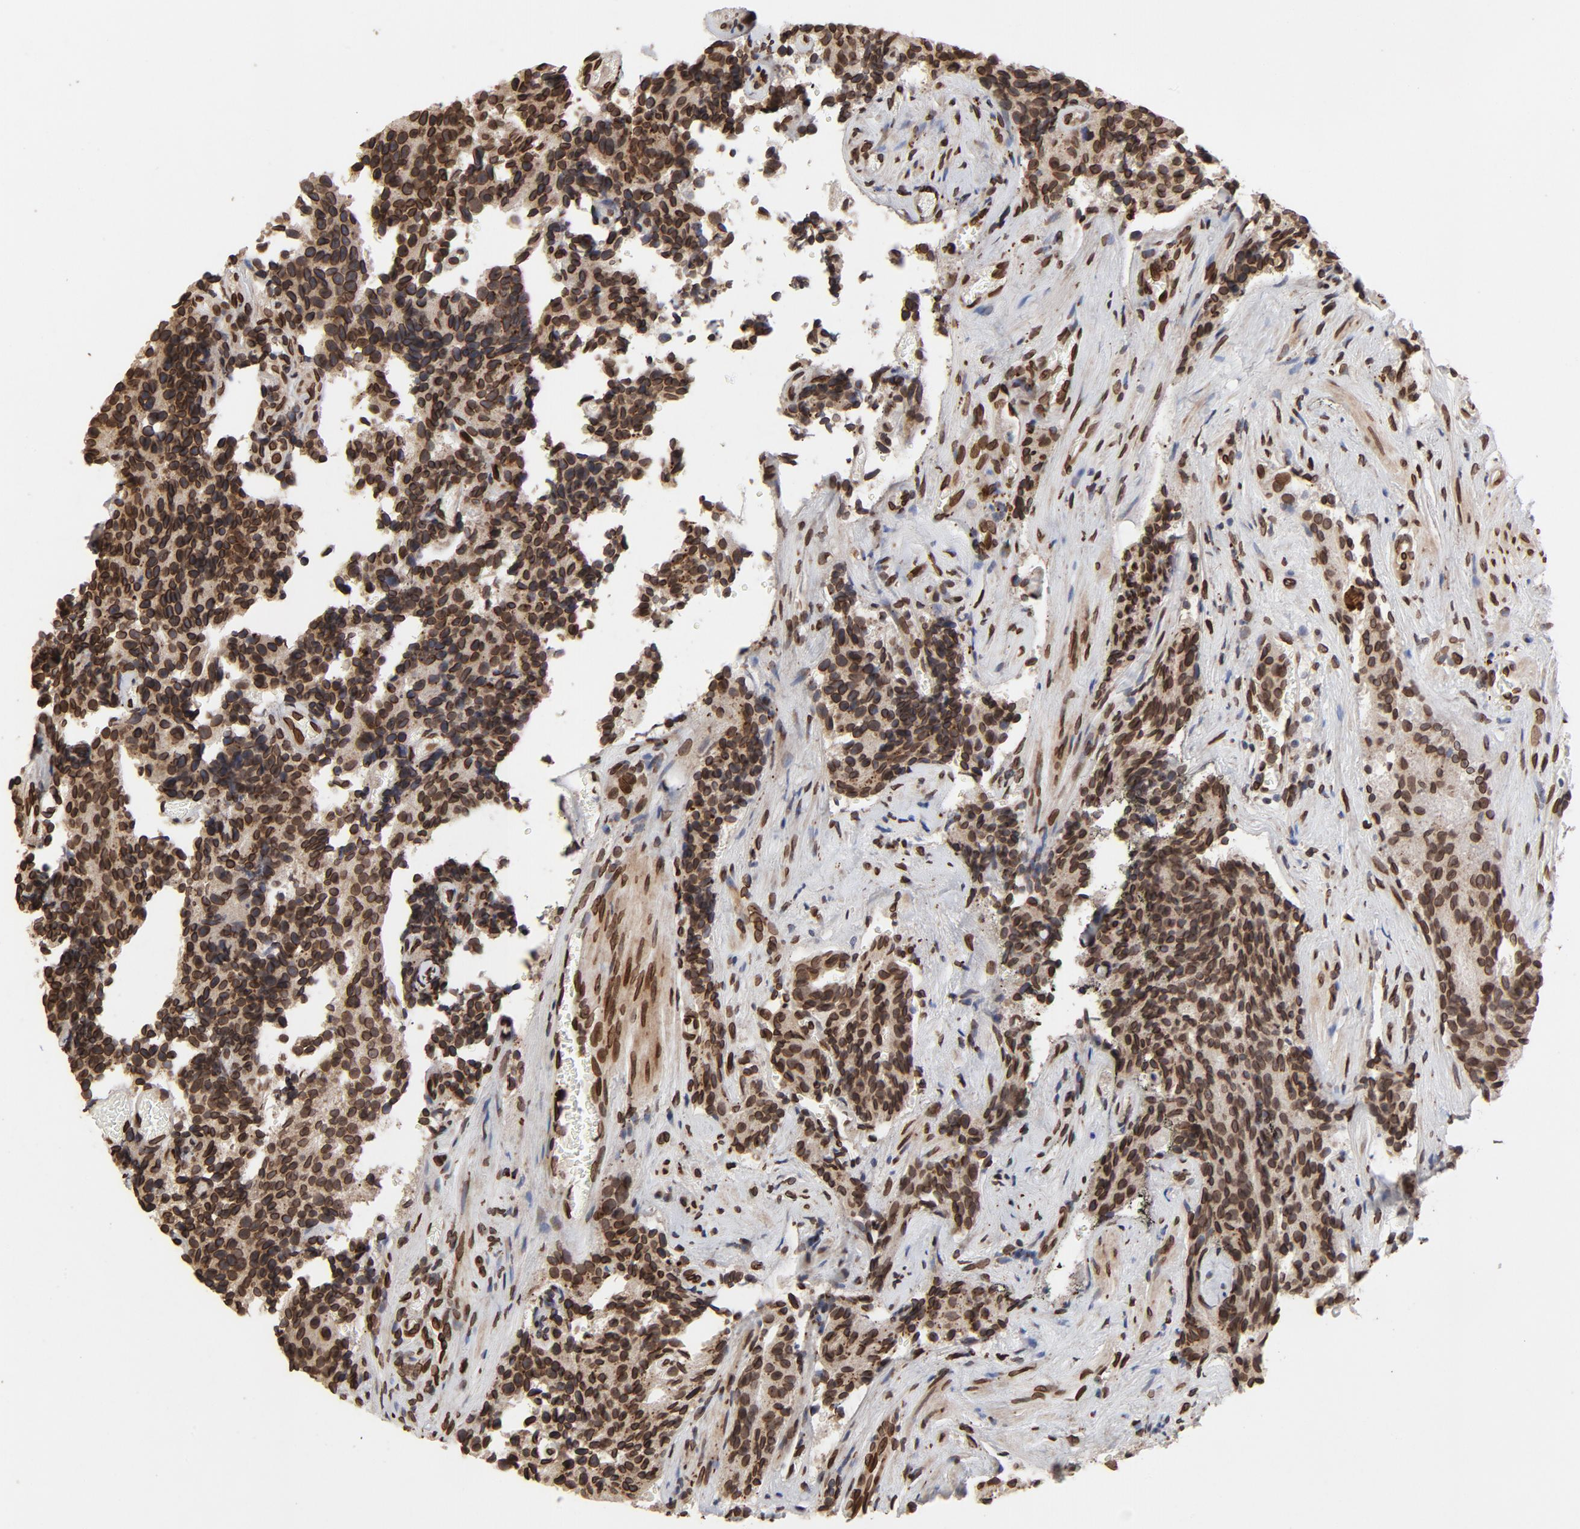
{"staining": {"intensity": "strong", "quantity": ">75%", "location": "cytoplasmic/membranous,nuclear"}, "tissue": "prostate cancer", "cell_type": "Tumor cells", "image_type": "cancer", "snomed": [{"axis": "morphology", "description": "Adenocarcinoma, High grade"}, {"axis": "topography", "description": "Prostate"}], "caption": "Immunohistochemistry (IHC) photomicrograph of neoplastic tissue: human adenocarcinoma (high-grade) (prostate) stained using immunohistochemistry (IHC) shows high levels of strong protein expression localized specifically in the cytoplasmic/membranous and nuclear of tumor cells, appearing as a cytoplasmic/membranous and nuclear brown color.", "gene": "LMNA", "patient": {"sex": "male", "age": 58}}